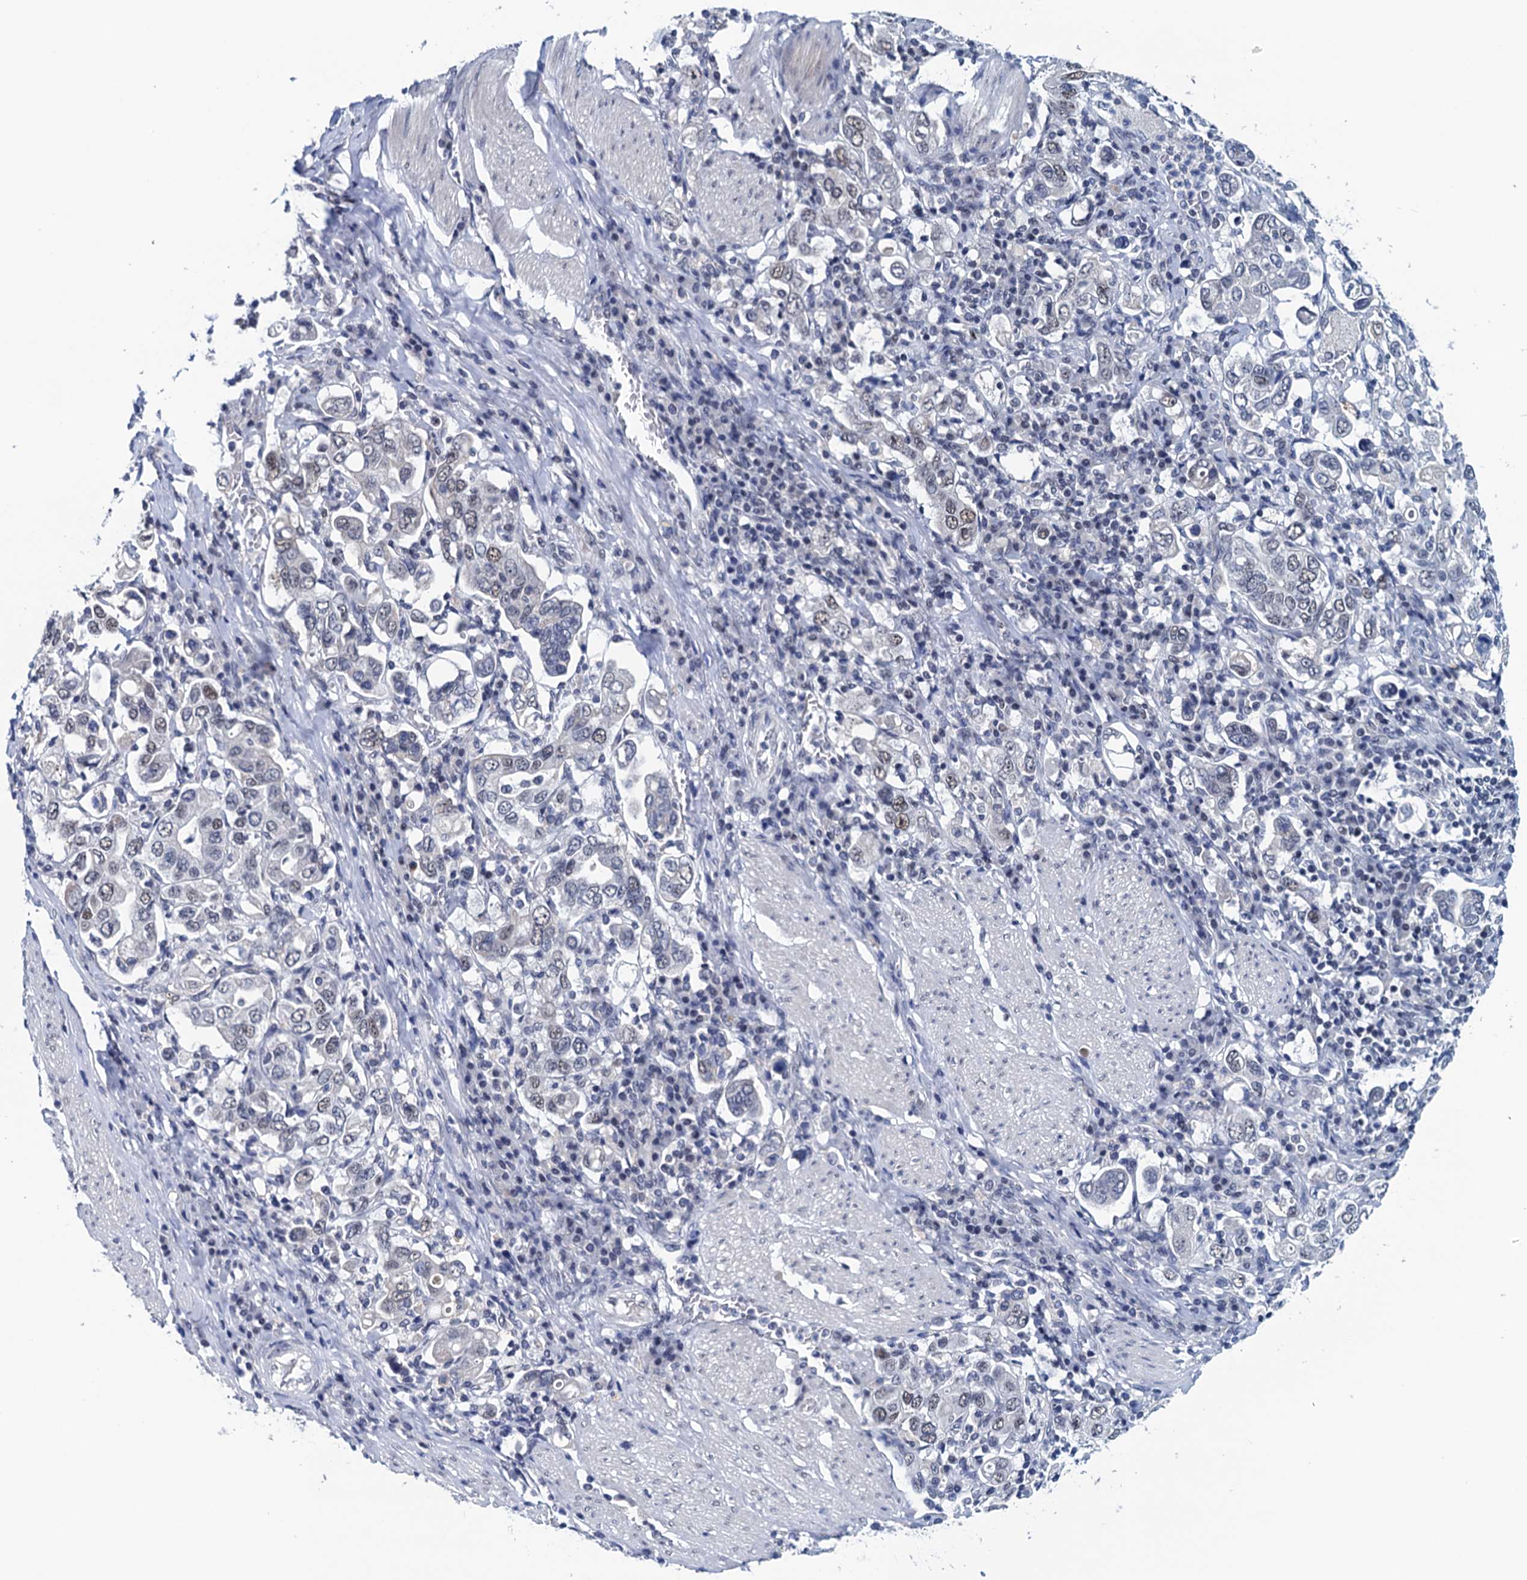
{"staining": {"intensity": "weak", "quantity": "<25%", "location": "nuclear"}, "tissue": "stomach cancer", "cell_type": "Tumor cells", "image_type": "cancer", "snomed": [{"axis": "morphology", "description": "Adenocarcinoma, NOS"}, {"axis": "topography", "description": "Stomach, upper"}], "caption": "Stomach adenocarcinoma was stained to show a protein in brown. There is no significant positivity in tumor cells.", "gene": "FNBP4", "patient": {"sex": "male", "age": 62}}